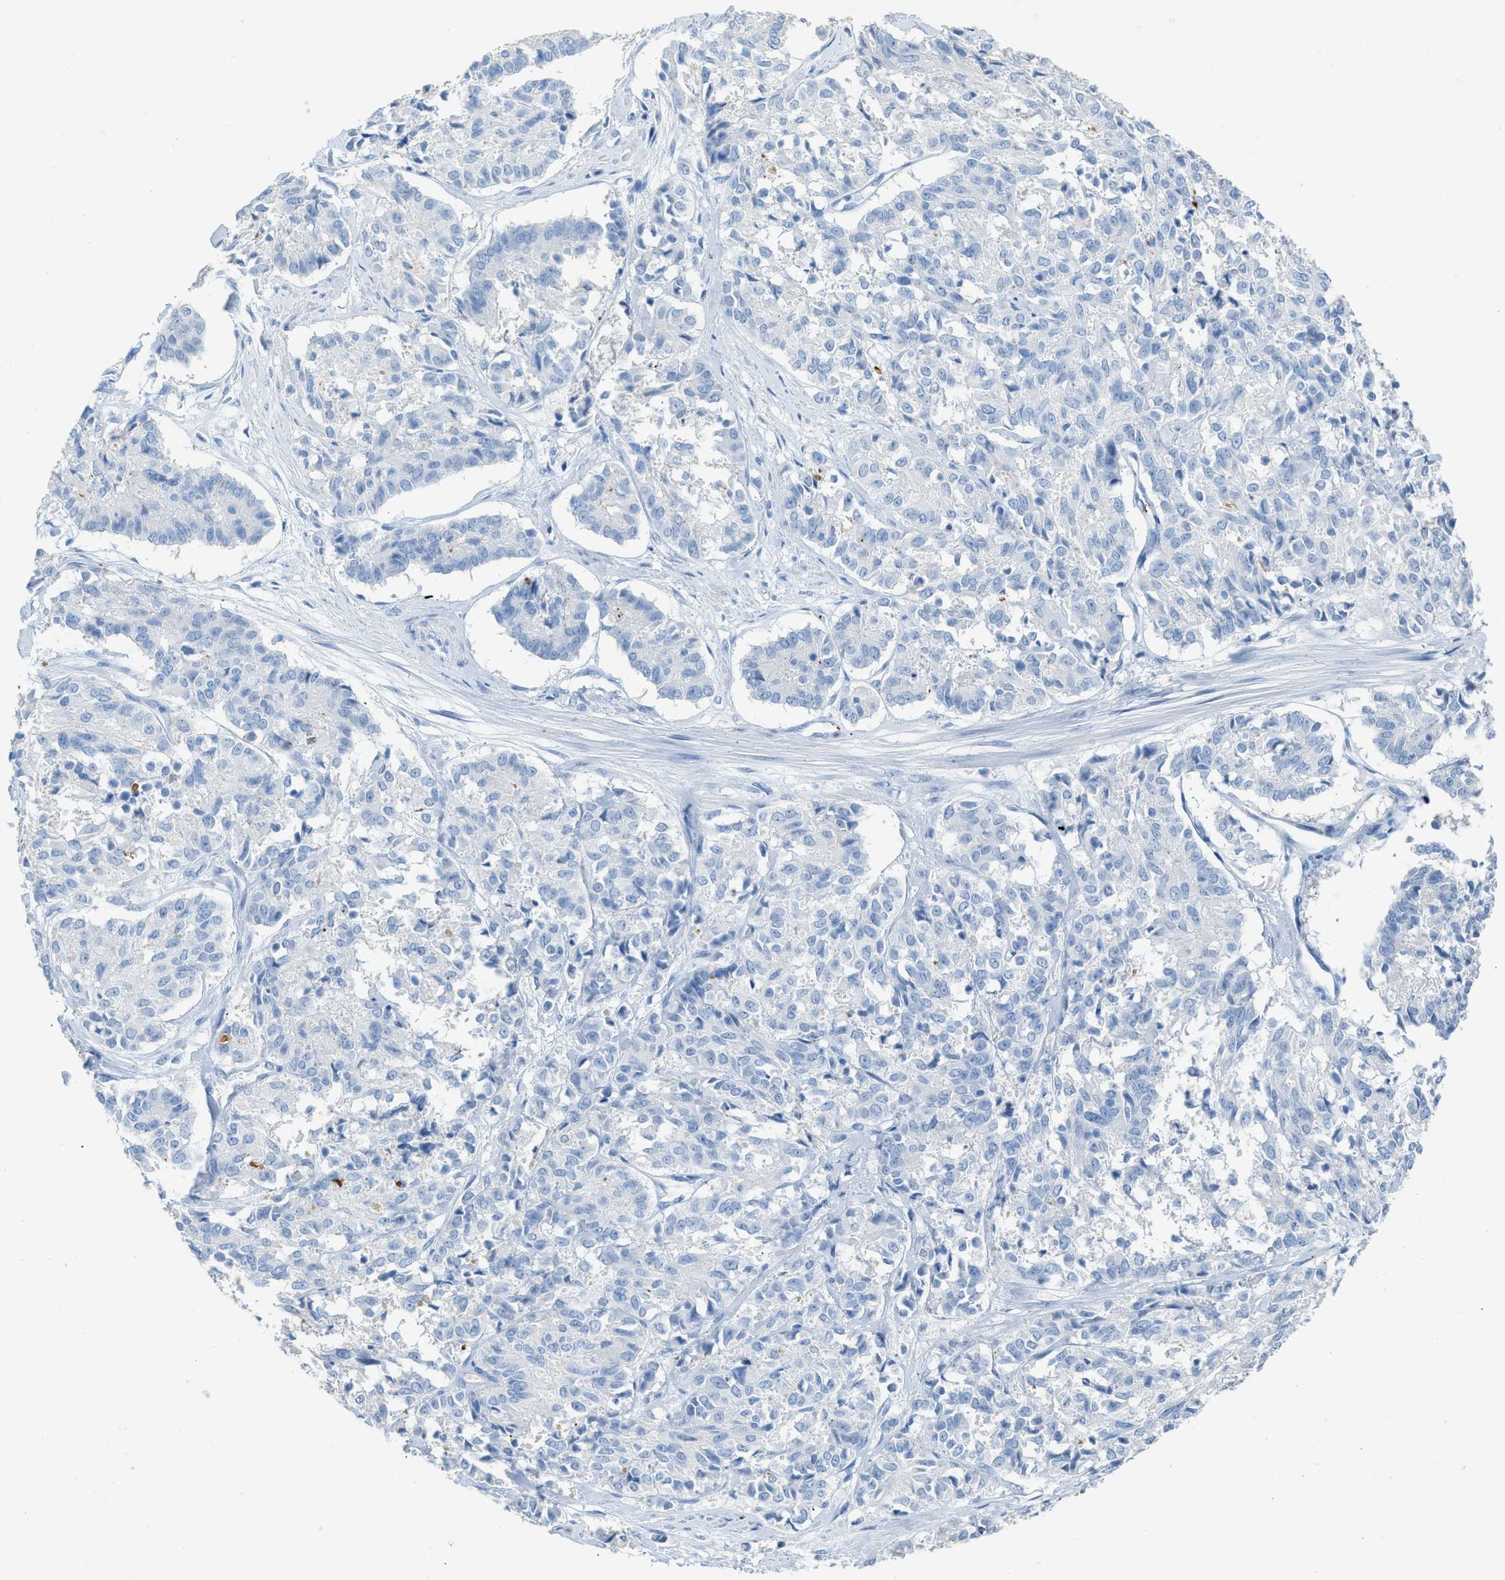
{"staining": {"intensity": "negative", "quantity": "none", "location": "none"}, "tissue": "cervical cancer", "cell_type": "Tumor cells", "image_type": "cancer", "snomed": [{"axis": "morphology", "description": "Squamous cell carcinoma, NOS"}, {"axis": "topography", "description": "Cervix"}], "caption": "The histopathology image demonstrates no significant staining in tumor cells of cervical squamous cell carcinoma.", "gene": "FAIM2", "patient": {"sex": "female", "age": 35}}